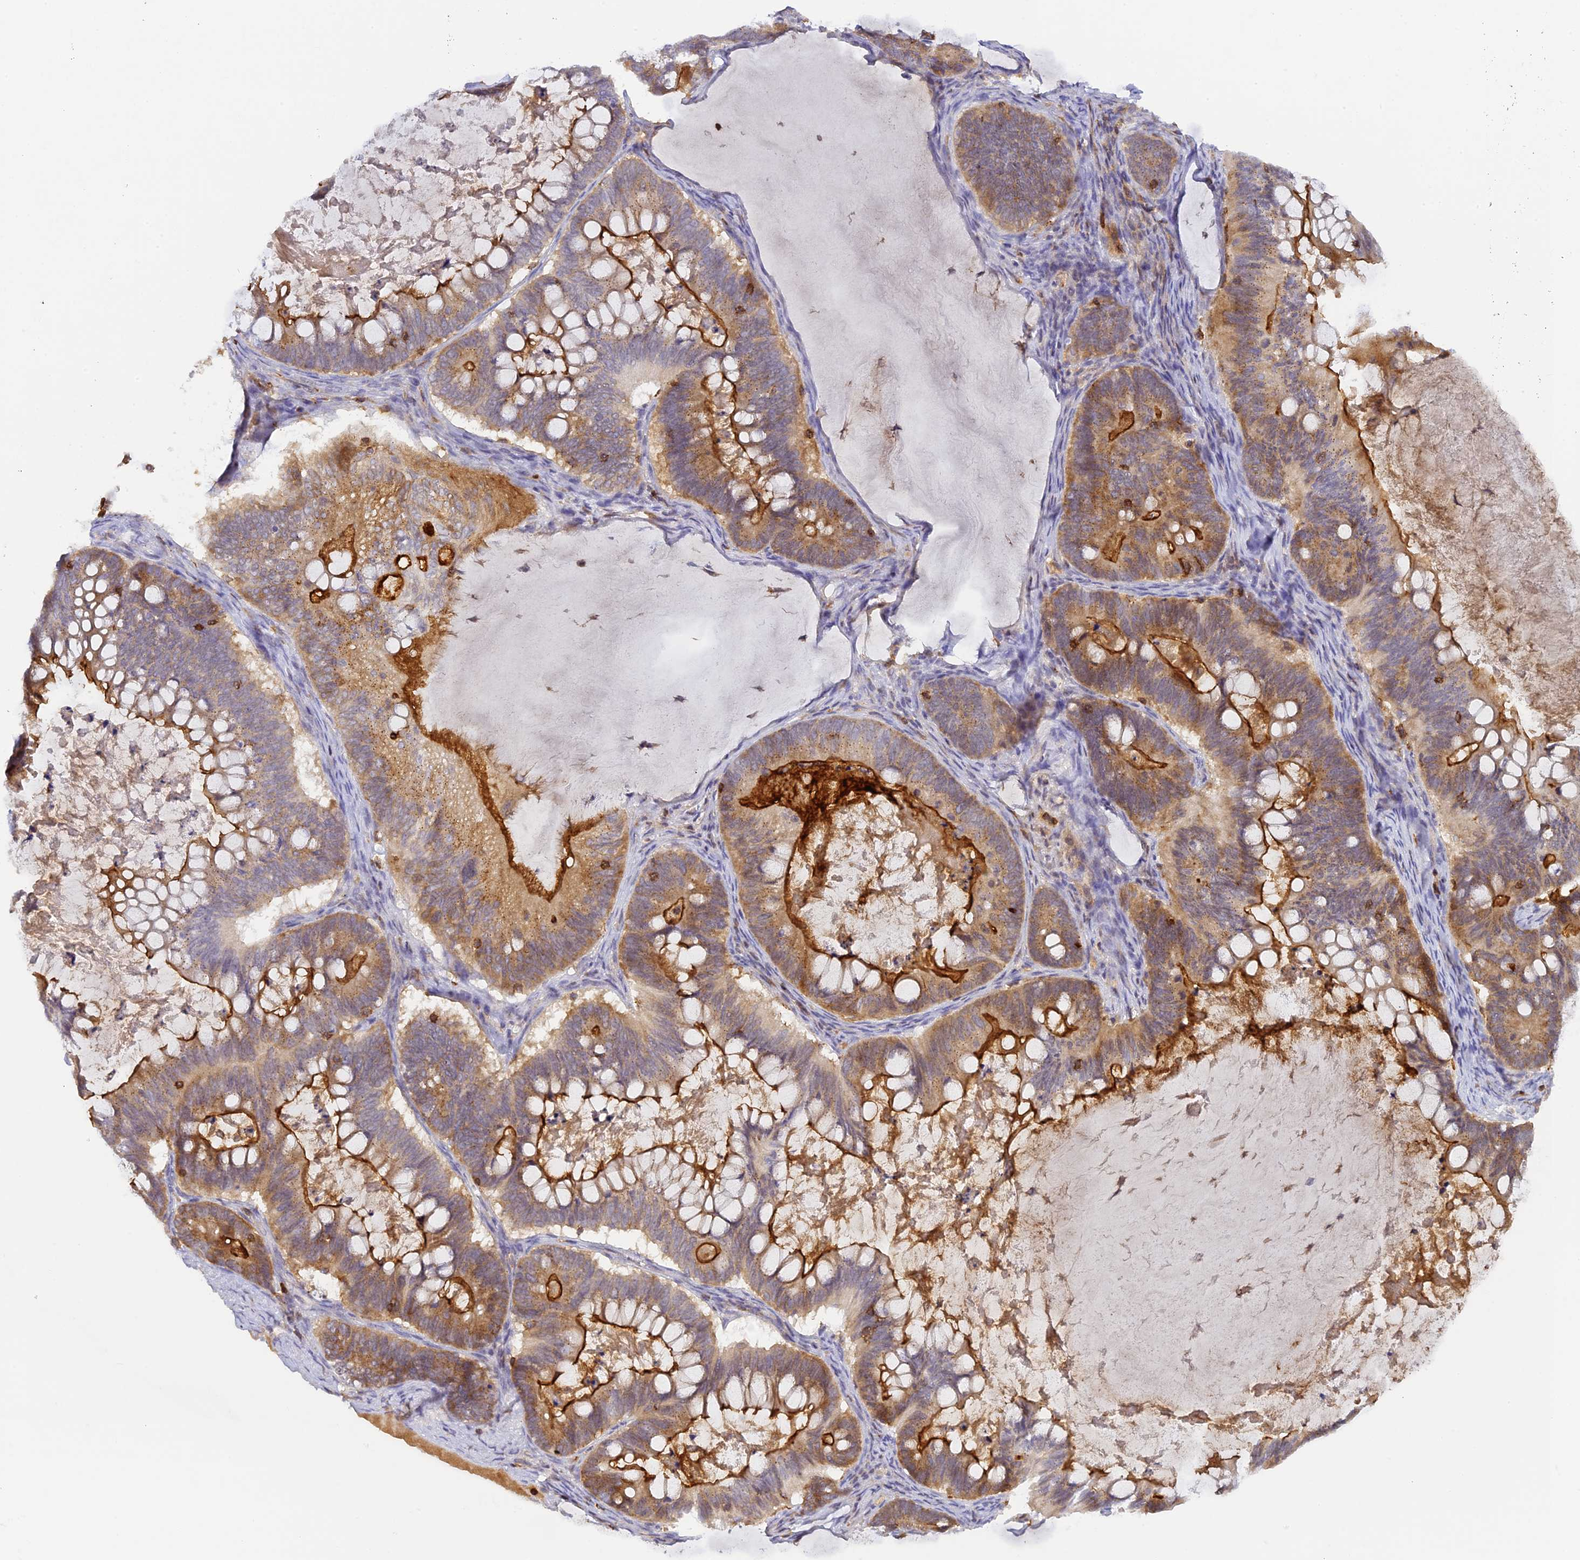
{"staining": {"intensity": "moderate", "quantity": "25%-75%", "location": "cytoplasmic/membranous"}, "tissue": "ovarian cancer", "cell_type": "Tumor cells", "image_type": "cancer", "snomed": [{"axis": "morphology", "description": "Cystadenocarcinoma, mucinous, NOS"}, {"axis": "topography", "description": "Ovary"}], "caption": "Immunohistochemical staining of ovarian cancer (mucinous cystadenocarcinoma) demonstrates medium levels of moderate cytoplasmic/membranous staining in about 25%-75% of tumor cells.", "gene": "FYB1", "patient": {"sex": "female", "age": 61}}